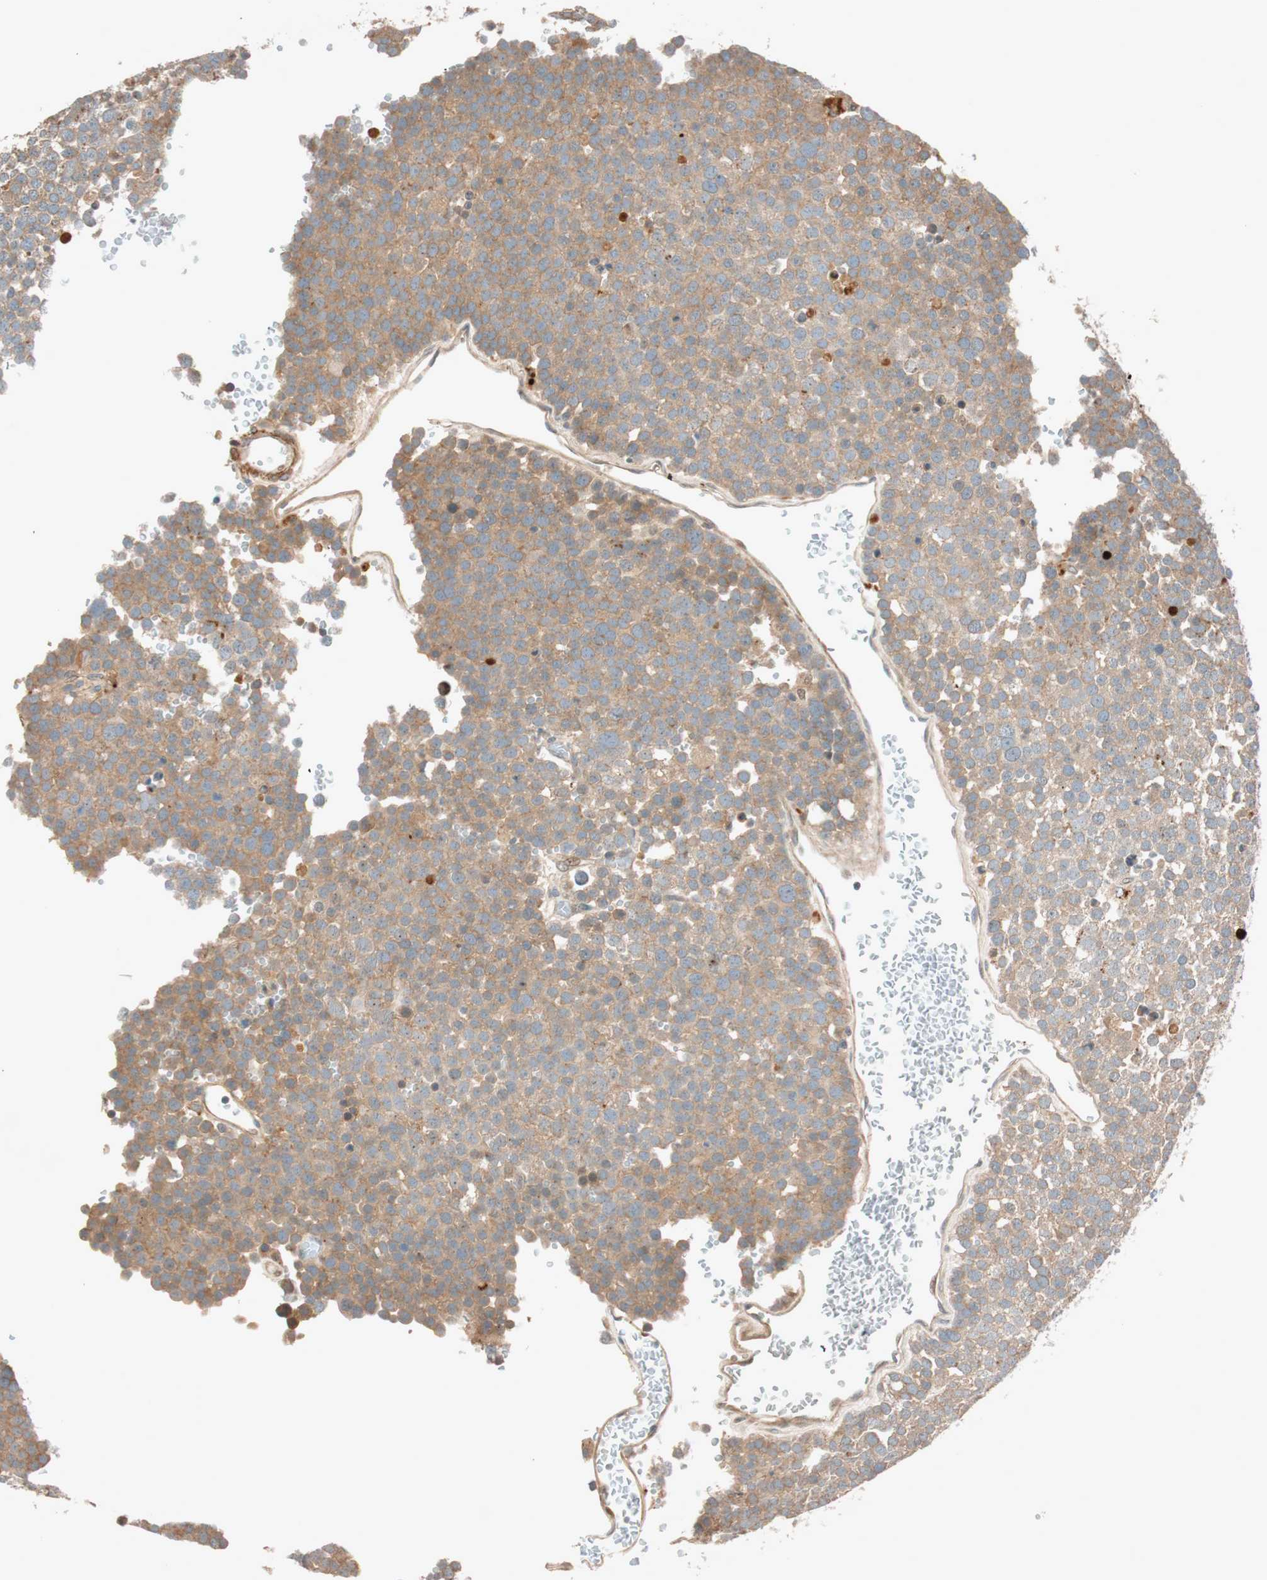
{"staining": {"intensity": "weak", "quantity": ">75%", "location": "cytoplasmic/membranous"}, "tissue": "testis cancer", "cell_type": "Tumor cells", "image_type": "cancer", "snomed": [{"axis": "morphology", "description": "Seminoma, NOS"}, {"axis": "topography", "description": "Testis"}], "caption": "Human seminoma (testis) stained for a protein (brown) exhibits weak cytoplasmic/membranous positive positivity in about >75% of tumor cells.", "gene": "EPHA6", "patient": {"sex": "male", "age": 71}}